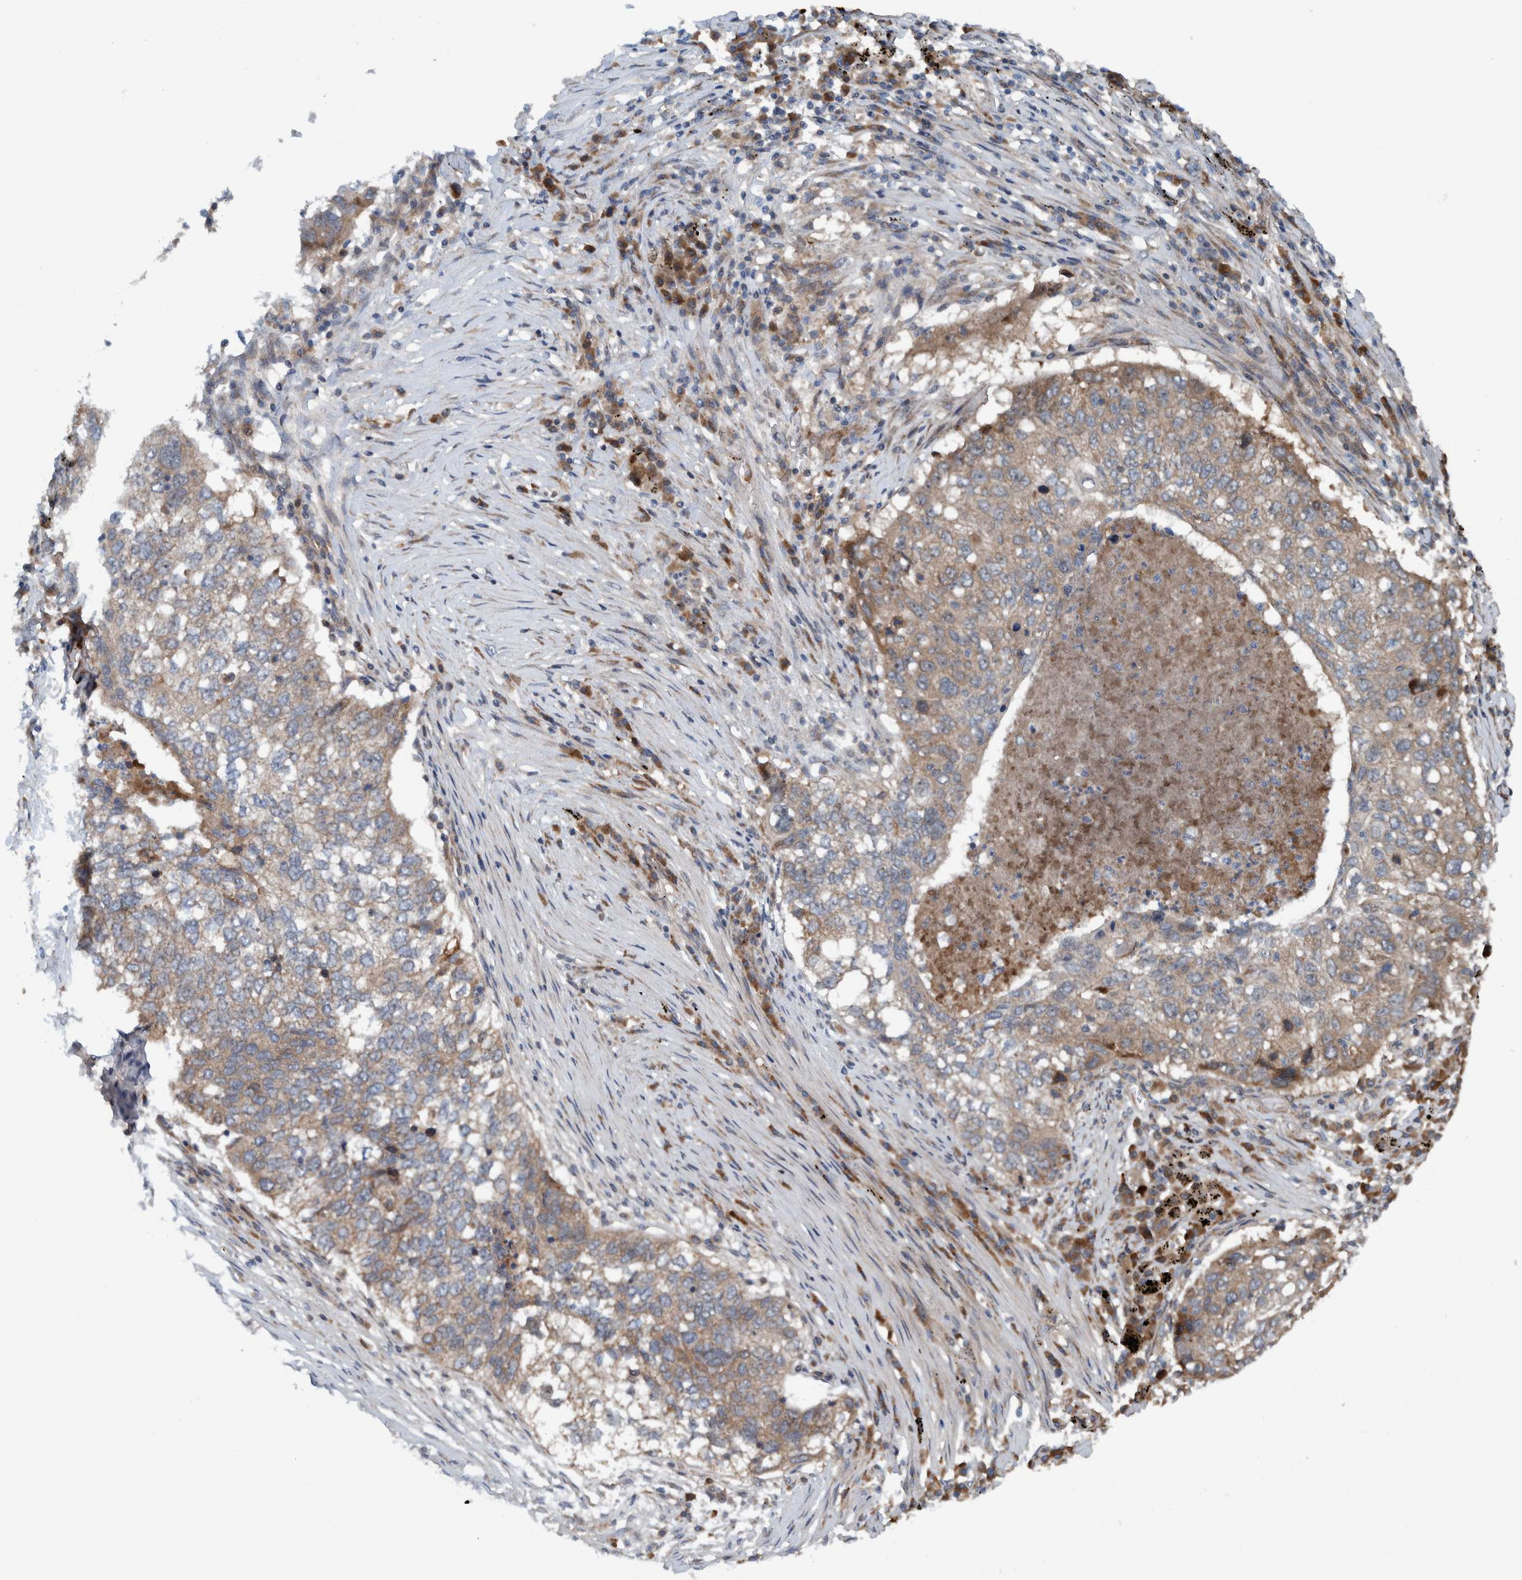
{"staining": {"intensity": "weak", "quantity": ">75%", "location": "cytoplasmic/membranous"}, "tissue": "lung cancer", "cell_type": "Tumor cells", "image_type": "cancer", "snomed": [{"axis": "morphology", "description": "Squamous cell carcinoma, NOS"}, {"axis": "topography", "description": "Lung"}], "caption": "High-power microscopy captured an immunohistochemistry (IHC) micrograph of lung cancer, revealing weak cytoplasmic/membranous positivity in about >75% of tumor cells.", "gene": "CUEDC1", "patient": {"sex": "female", "age": 63}}